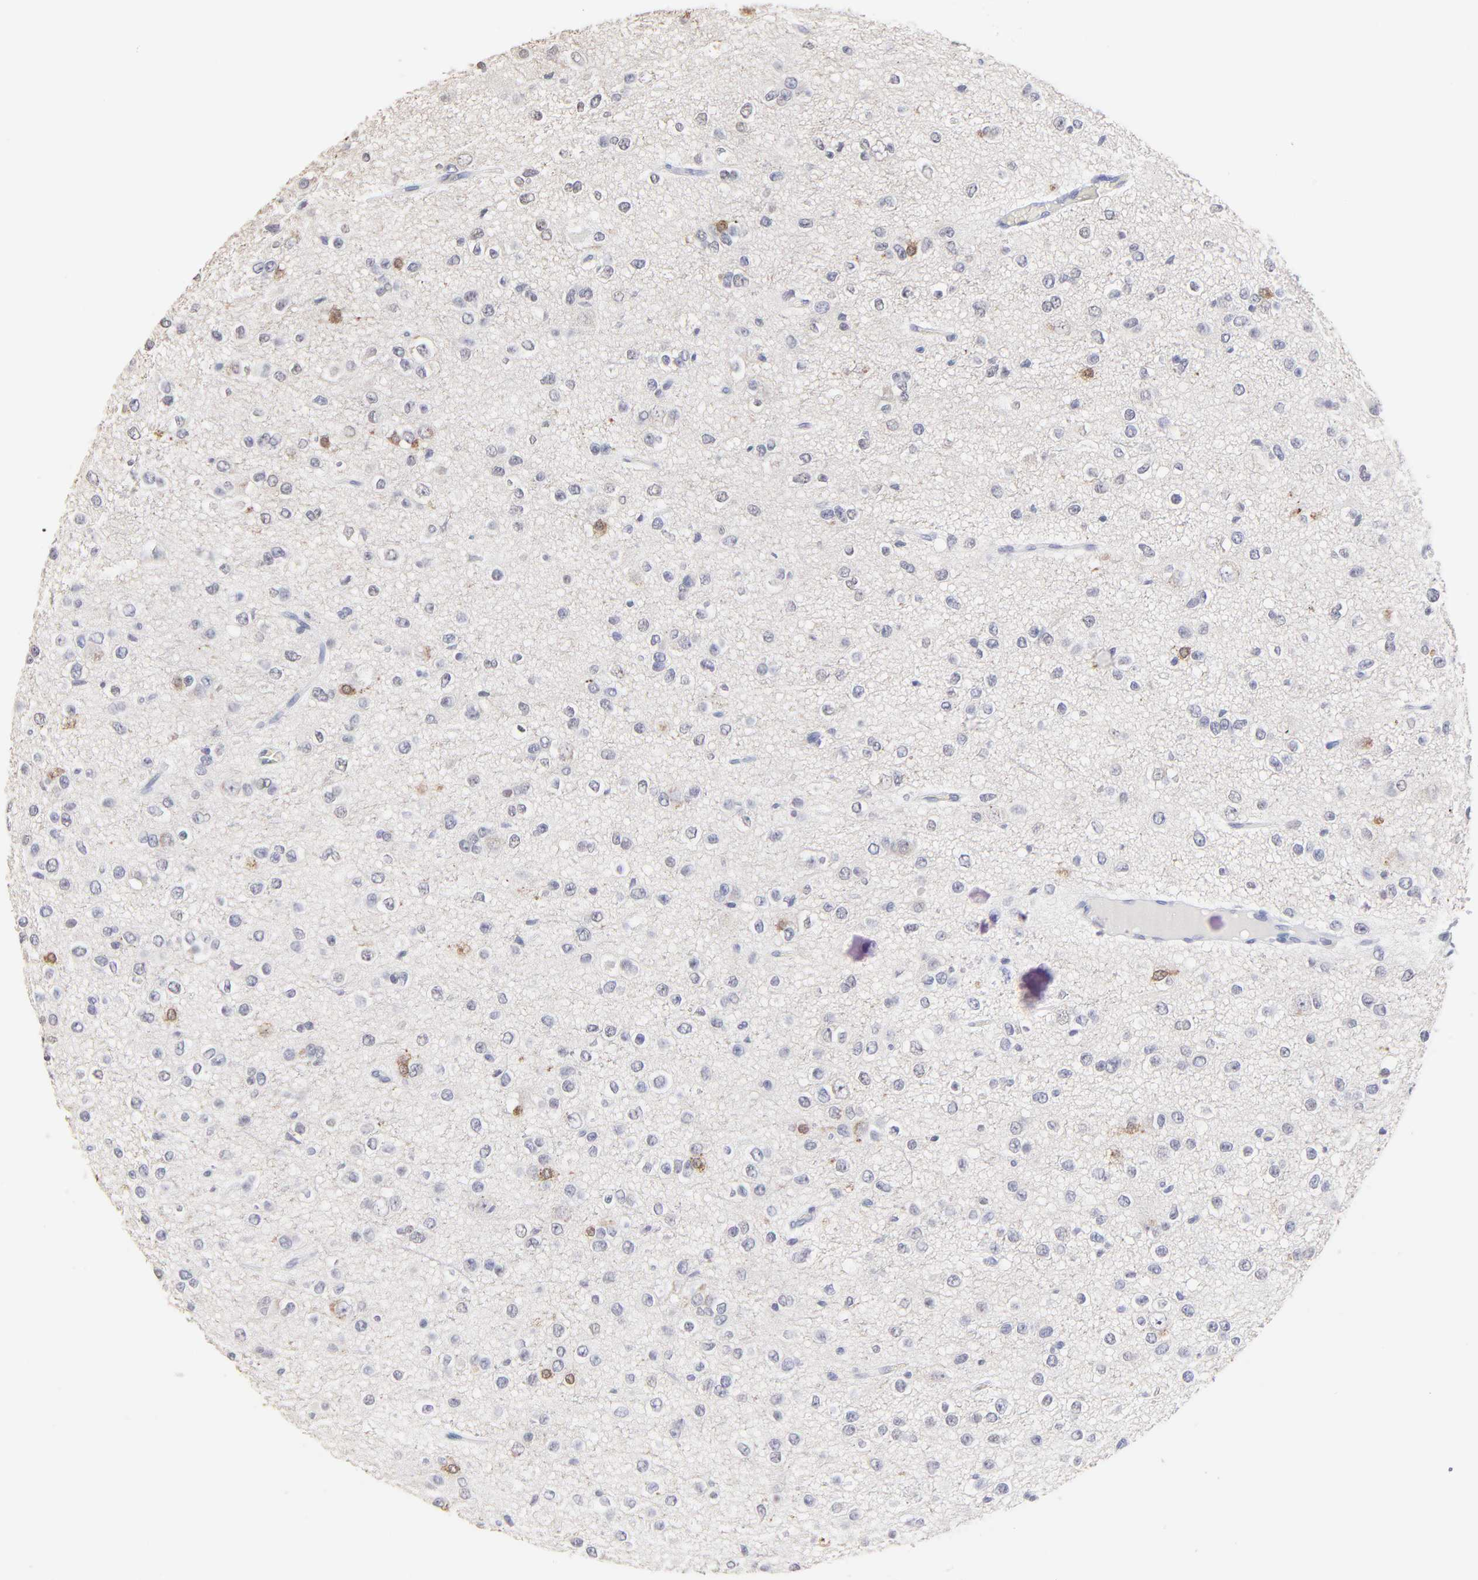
{"staining": {"intensity": "moderate", "quantity": "<25%", "location": "nuclear"}, "tissue": "glioma", "cell_type": "Tumor cells", "image_type": "cancer", "snomed": [{"axis": "morphology", "description": "Glioma, malignant, Low grade"}, {"axis": "topography", "description": "Brain"}], "caption": "Immunohistochemical staining of malignant glioma (low-grade) reveals low levels of moderate nuclear positivity in about <25% of tumor cells.", "gene": "SMARCA1", "patient": {"sex": "male", "age": 42}}